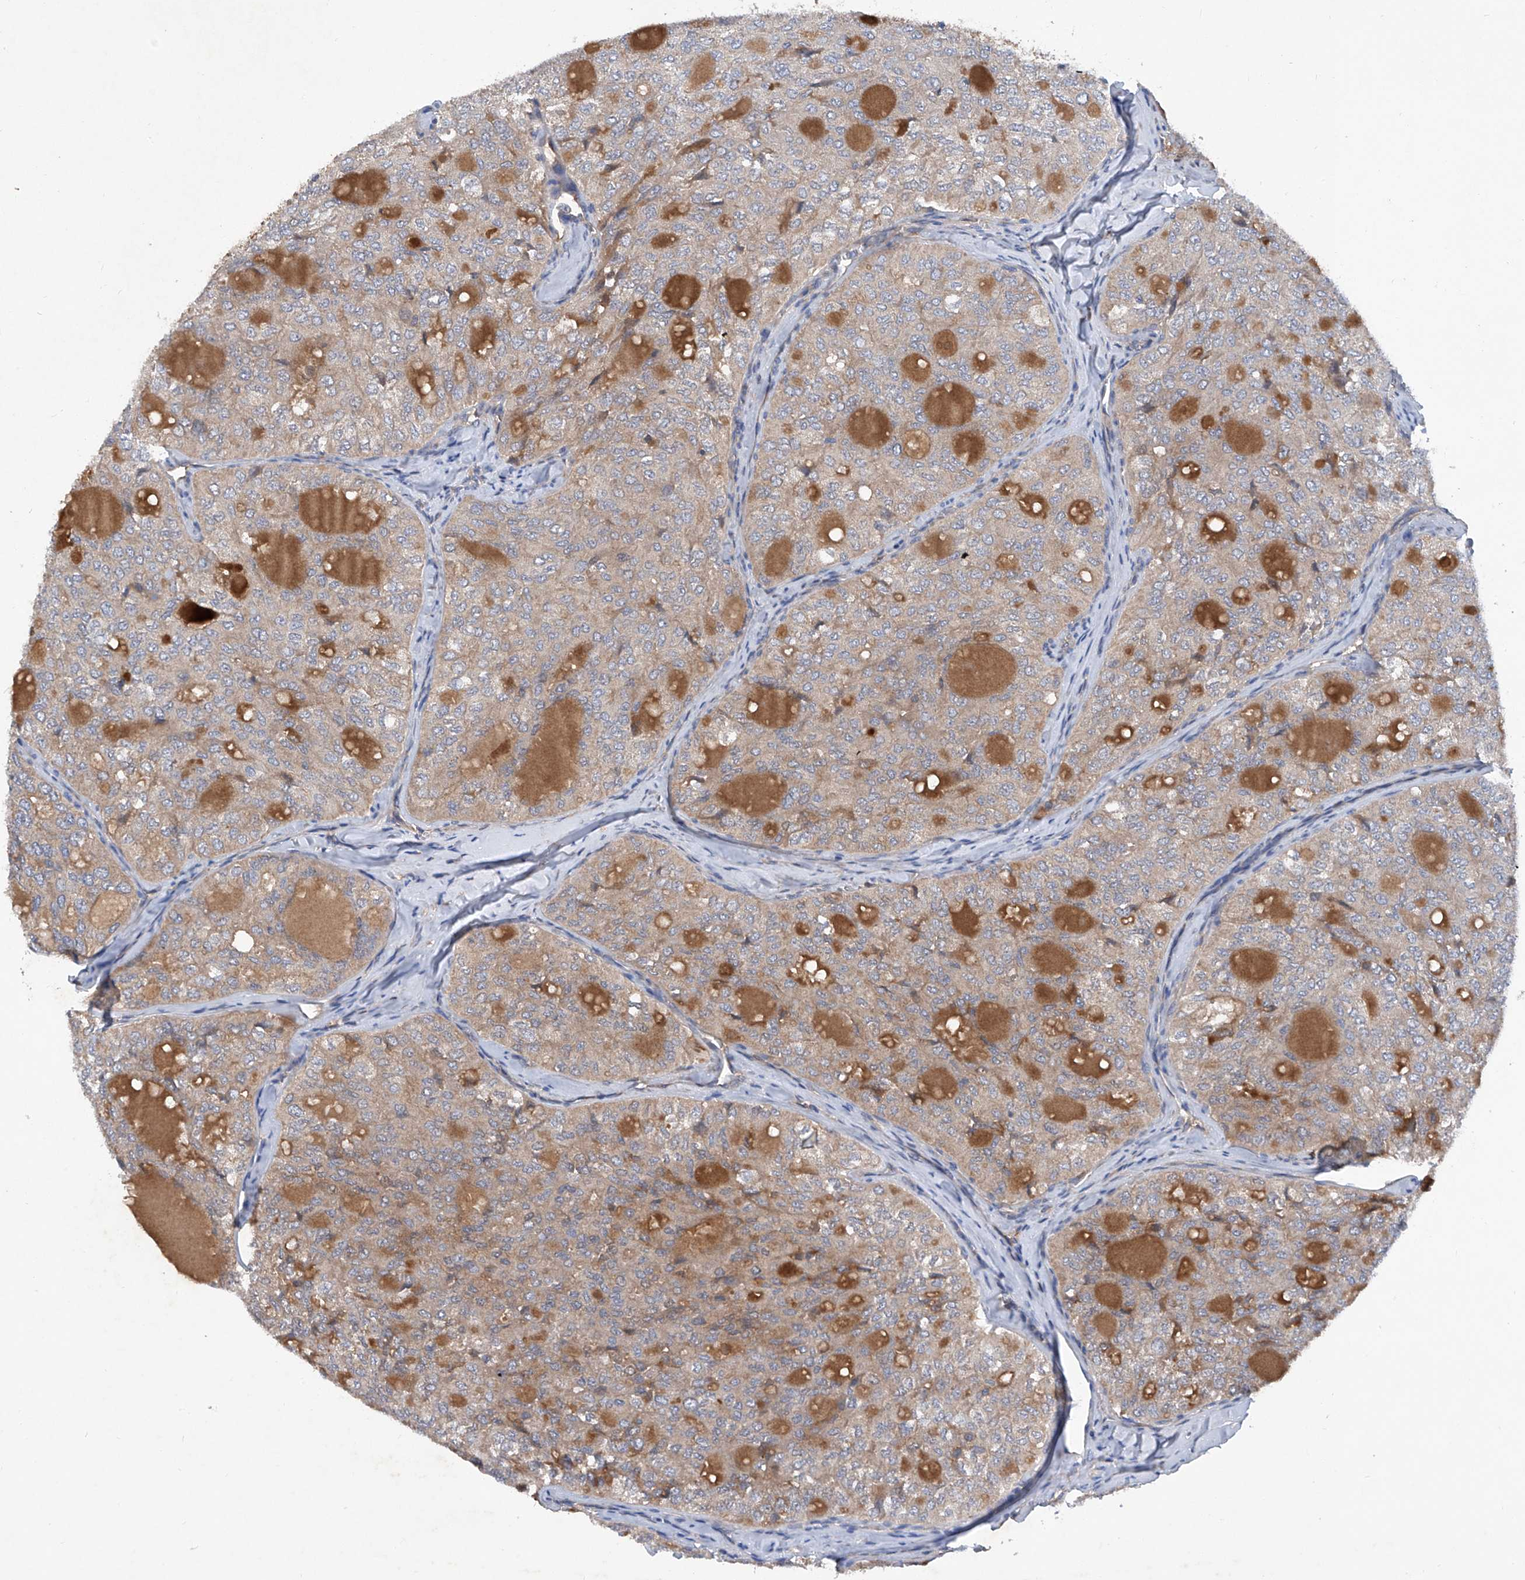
{"staining": {"intensity": "weak", "quantity": "25%-75%", "location": "cytoplasmic/membranous"}, "tissue": "thyroid cancer", "cell_type": "Tumor cells", "image_type": "cancer", "snomed": [{"axis": "morphology", "description": "Follicular adenoma carcinoma, NOS"}, {"axis": "topography", "description": "Thyroid gland"}], "caption": "Tumor cells reveal weak cytoplasmic/membranous staining in about 25%-75% of cells in thyroid cancer (follicular adenoma carcinoma).", "gene": "ASCC3", "patient": {"sex": "male", "age": 75}}